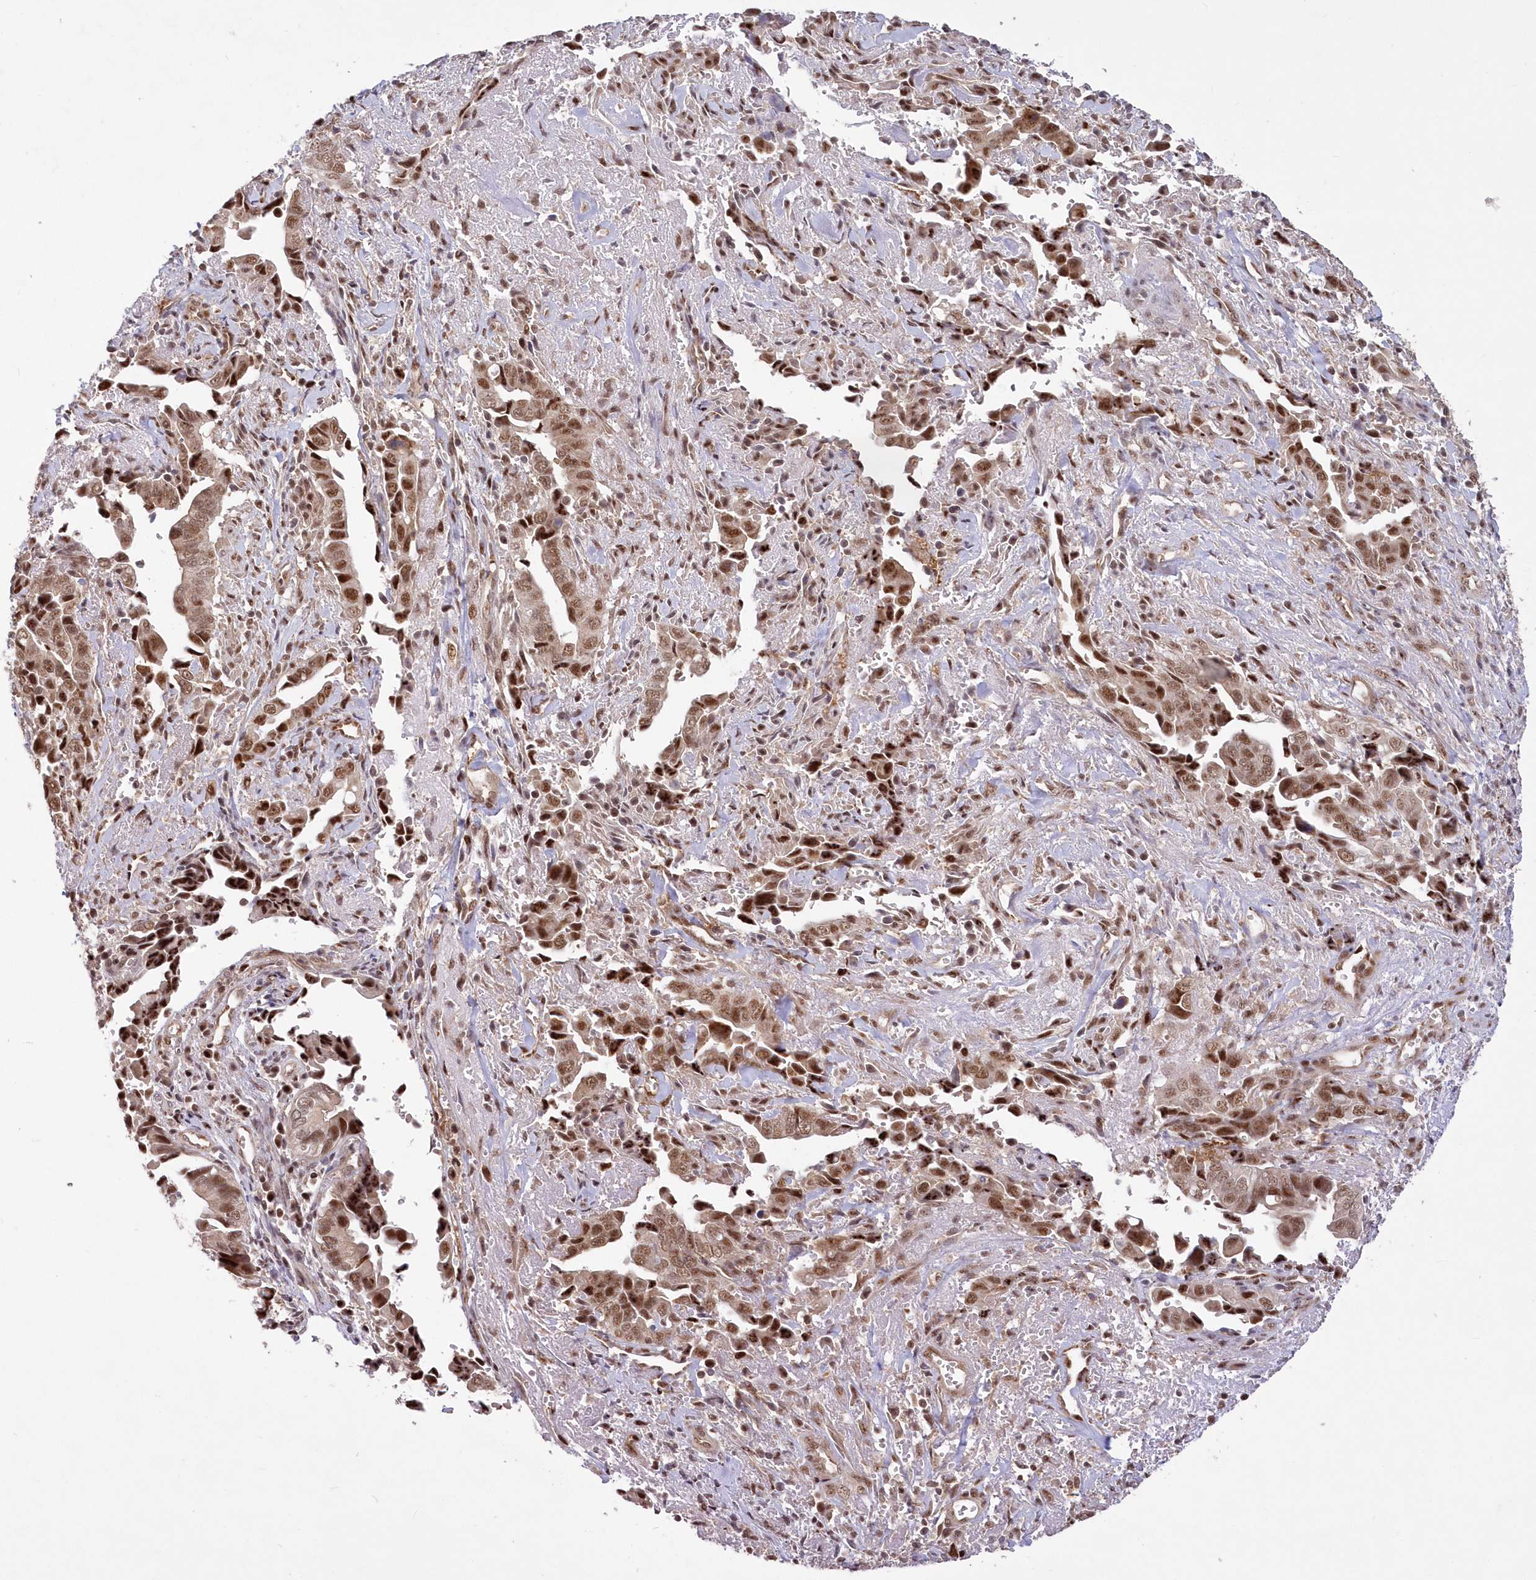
{"staining": {"intensity": "moderate", "quantity": ">75%", "location": "nuclear"}, "tissue": "liver cancer", "cell_type": "Tumor cells", "image_type": "cancer", "snomed": [{"axis": "morphology", "description": "Cholangiocarcinoma"}, {"axis": "topography", "description": "Liver"}], "caption": "Liver cholangiocarcinoma stained with DAB (3,3'-diaminobenzidine) IHC shows medium levels of moderate nuclear positivity in approximately >75% of tumor cells.", "gene": "WBP1L", "patient": {"sex": "female", "age": 79}}